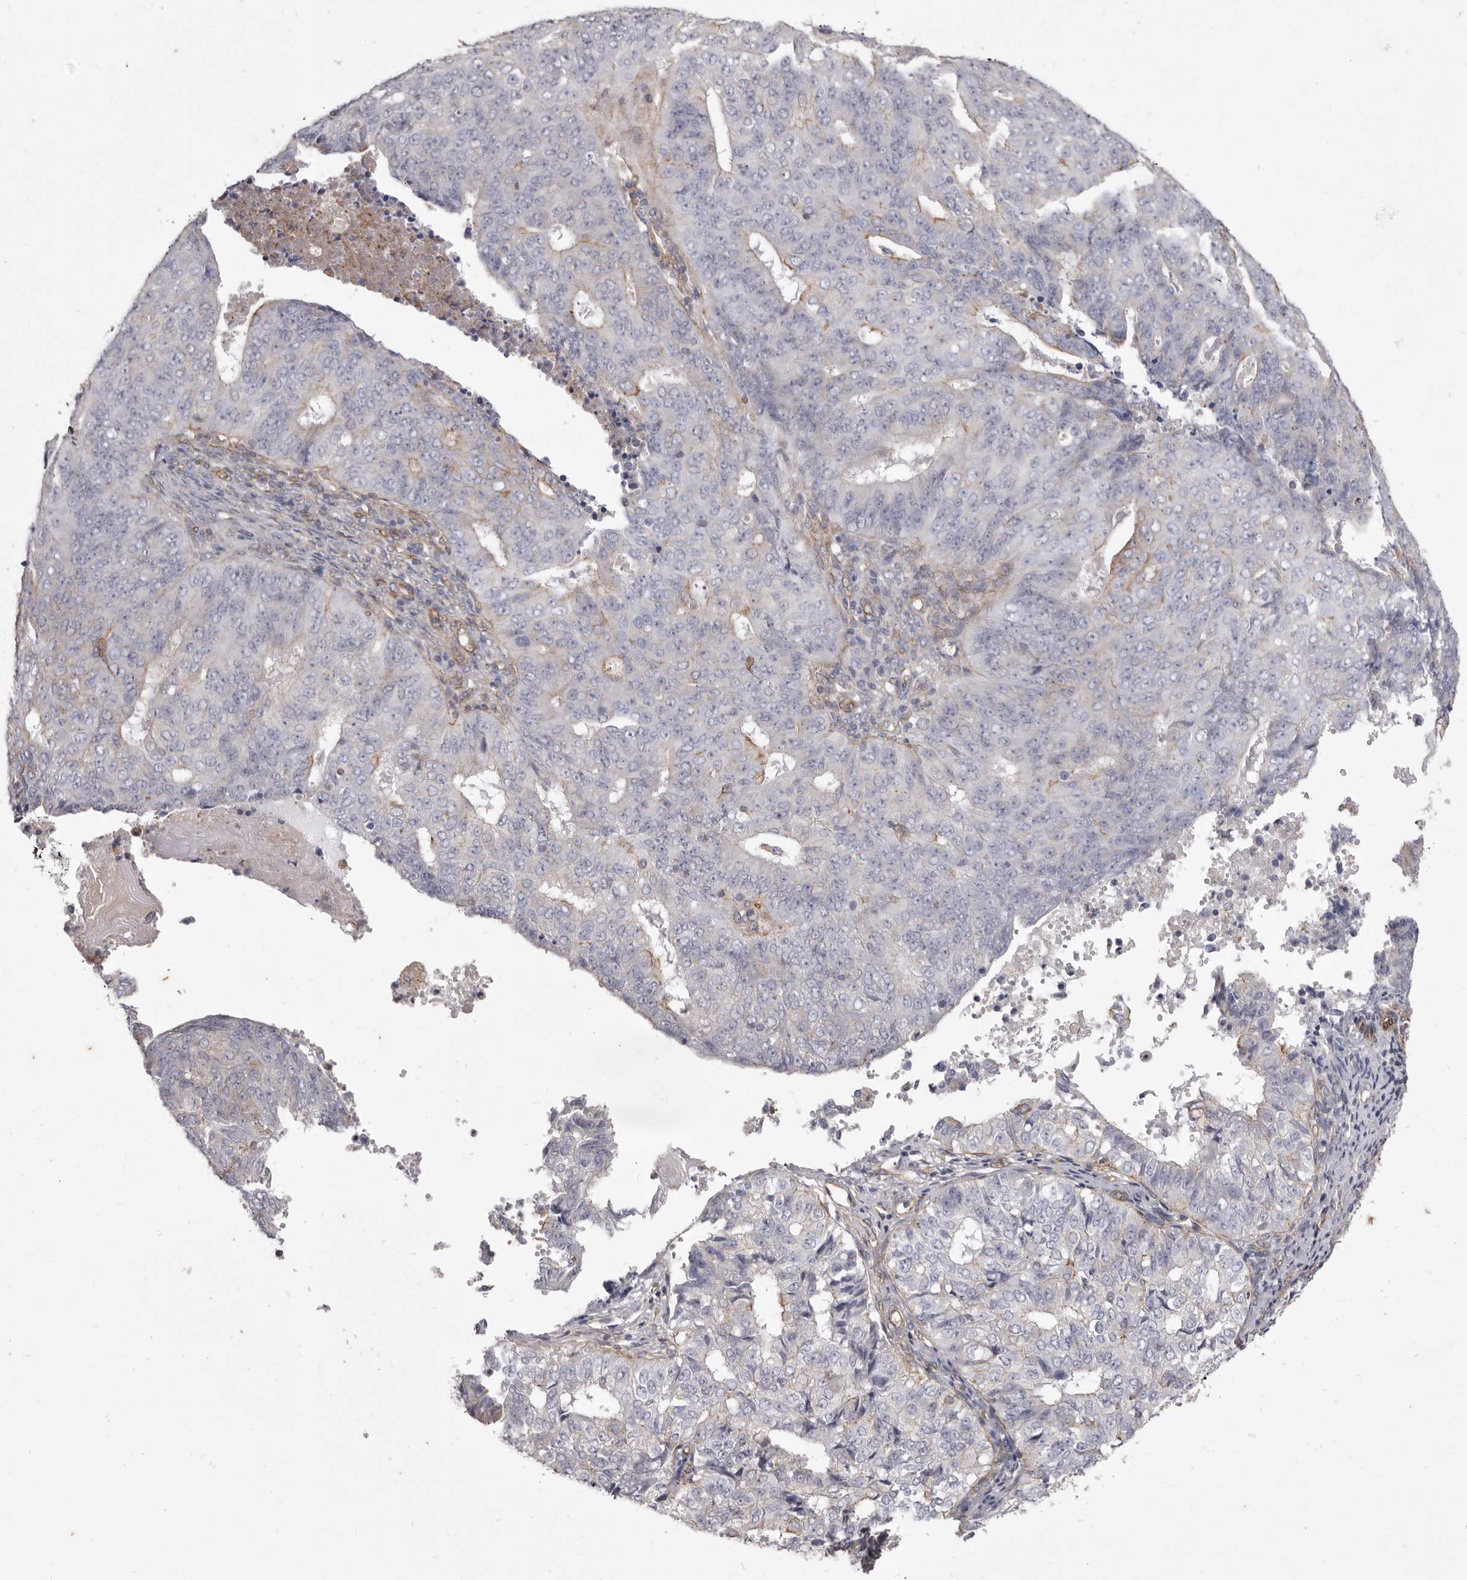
{"staining": {"intensity": "weak", "quantity": "<25%", "location": "cytoplasmic/membranous"}, "tissue": "endometrial cancer", "cell_type": "Tumor cells", "image_type": "cancer", "snomed": [{"axis": "morphology", "description": "Adenocarcinoma, NOS"}, {"axis": "topography", "description": "Endometrium"}], "caption": "Endometrial adenocarcinoma was stained to show a protein in brown. There is no significant expression in tumor cells.", "gene": "P2RX6", "patient": {"sex": "female", "age": 32}}